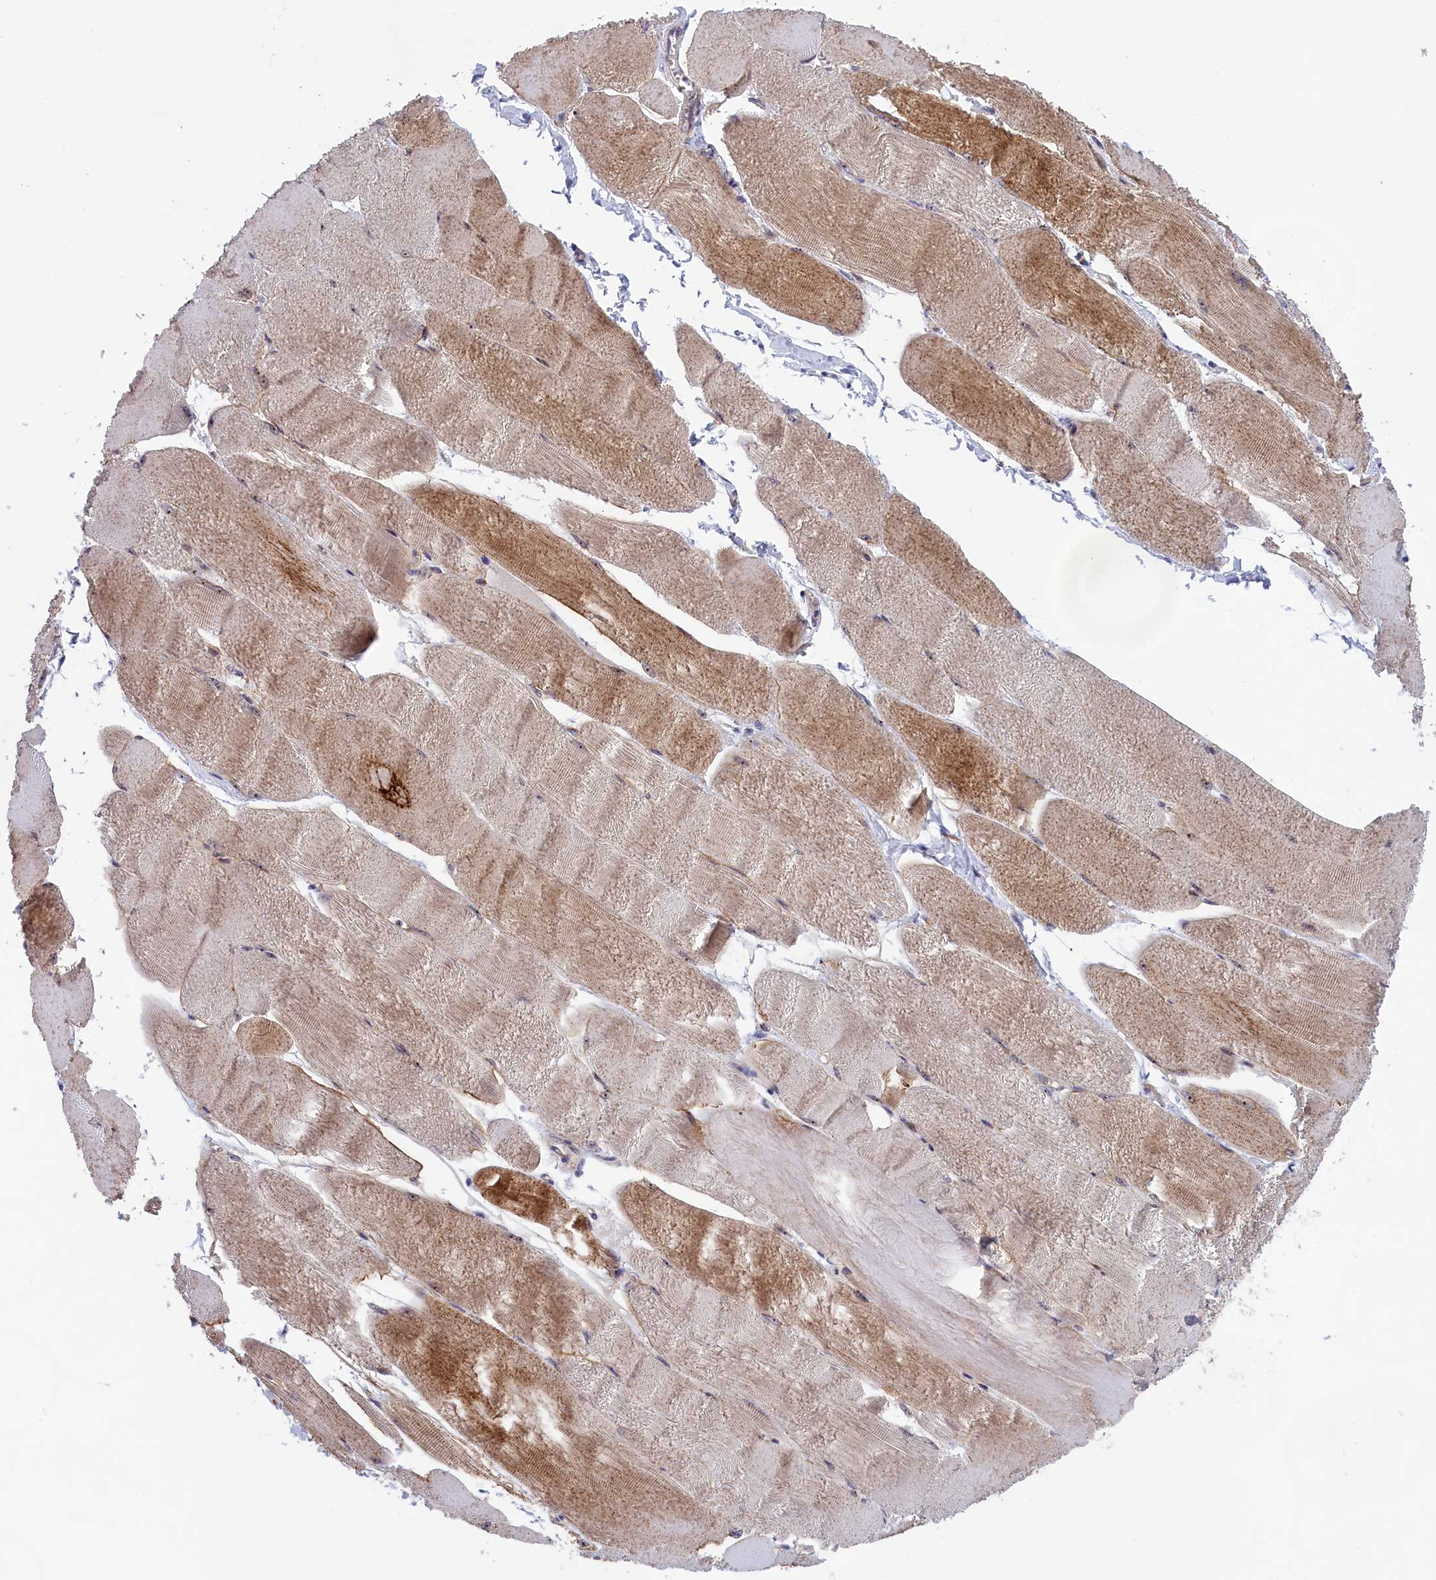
{"staining": {"intensity": "moderate", "quantity": ">75%", "location": "cytoplasmic/membranous,nuclear"}, "tissue": "skeletal muscle", "cell_type": "Myocytes", "image_type": "normal", "snomed": [{"axis": "morphology", "description": "Normal tissue, NOS"}, {"axis": "morphology", "description": "Basal cell carcinoma"}, {"axis": "topography", "description": "Skeletal muscle"}], "caption": "This image displays normal skeletal muscle stained with IHC to label a protein in brown. The cytoplasmic/membranous,nuclear of myocytes show moderate positivity for the protein. Nuclei are counter-stained blue.", "gene": "MPND", "patient": {"sex": "female", "age": 64}}